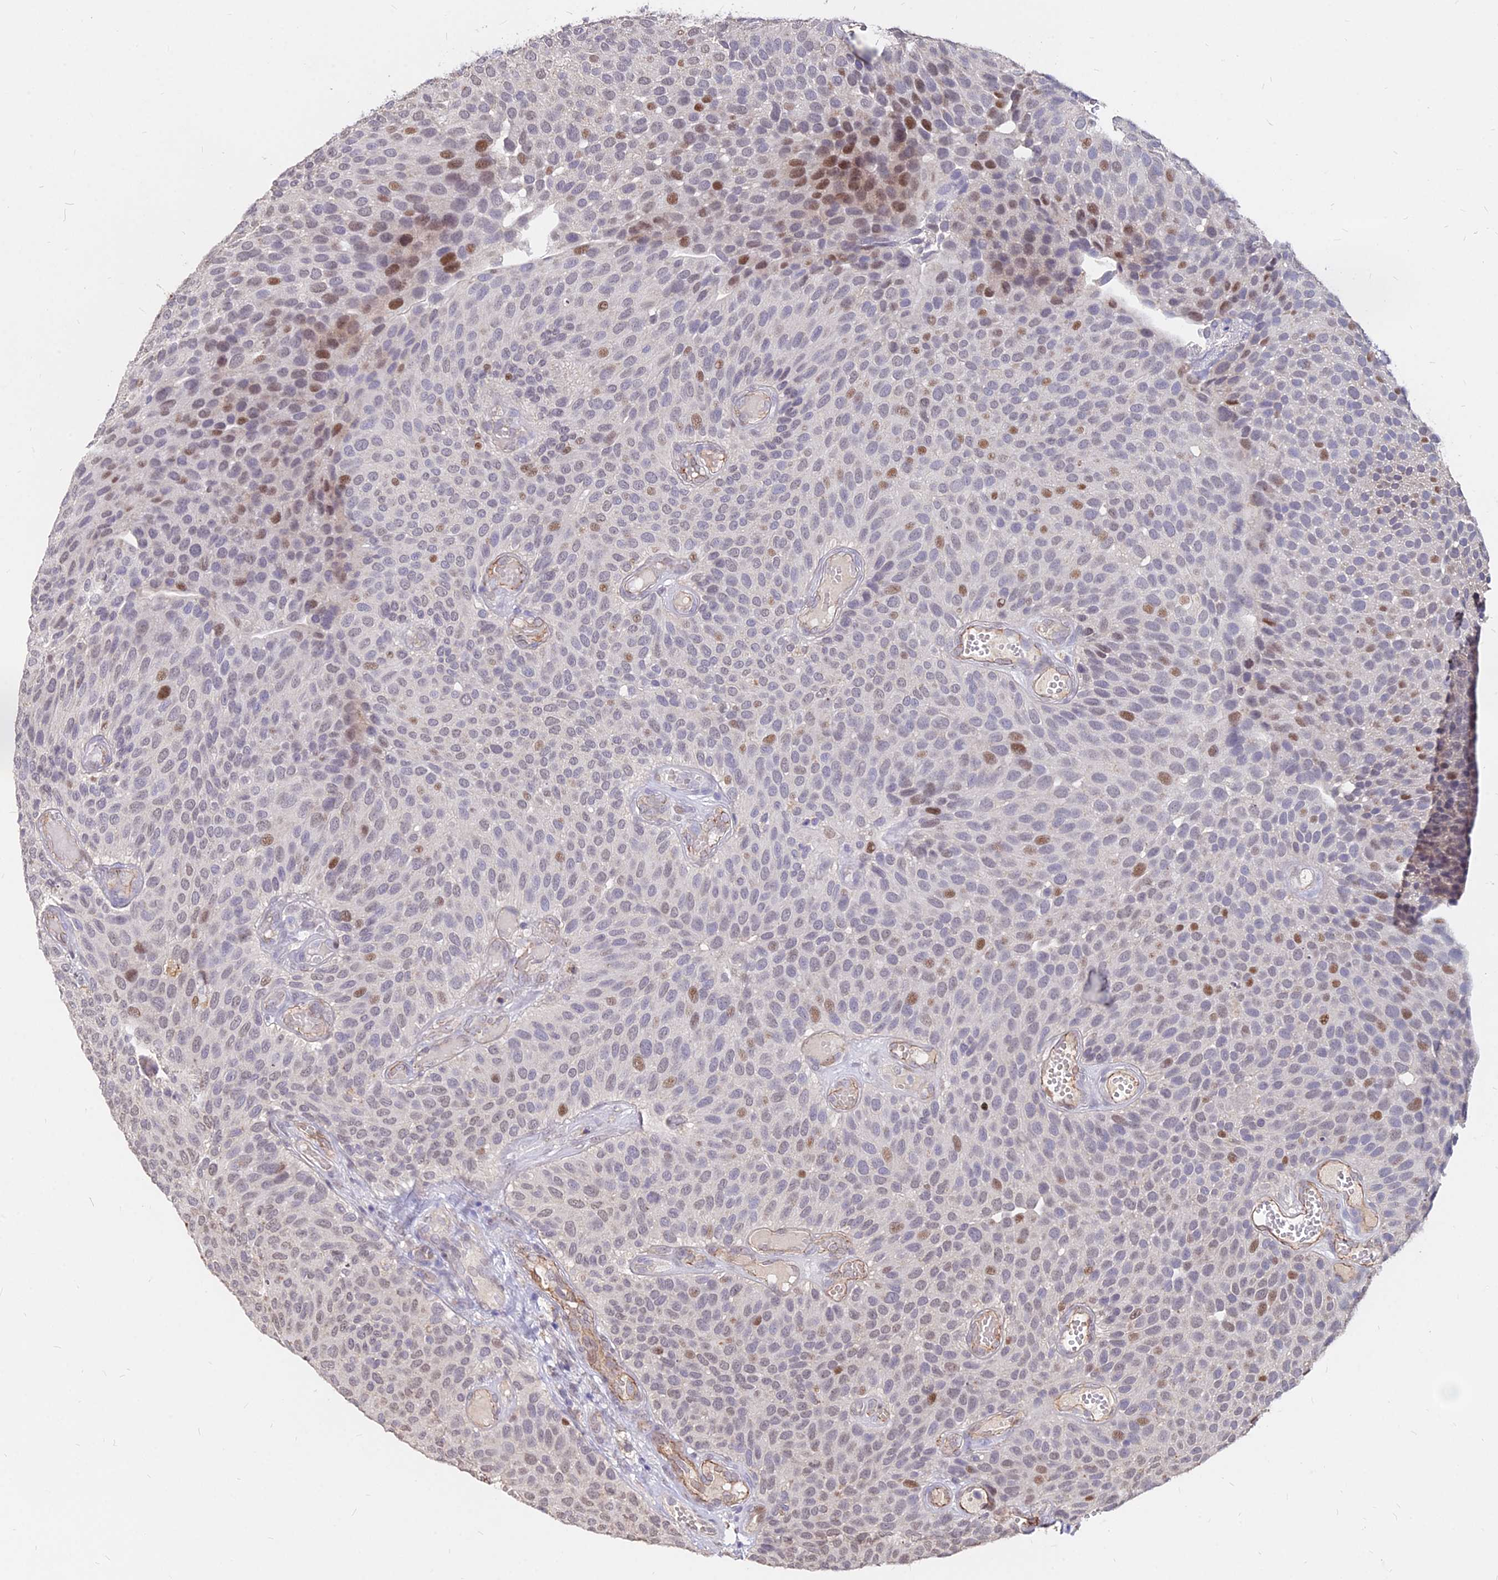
{"staining": {"intensity": "moderate", "quantity": "<25%", "location": "nuclear"}, "tissue": "urothelial cancer", "cell_type": "Tumor cells", "image_type": "cancer", "snomed": [{"axis": "morphology", "description": "Urothelial carcinoma, Low grade"}, {"axis": "topography", "description": "Urinary bladder"}], "caption": "Approximately <25% of tumor cells in urothelial cancer exhibit moderate nuclear protein expression as visualized by brown immunohistochemical staining.", "gene": "C11orf68", "patient": {"sex": "male", "age": 89}}